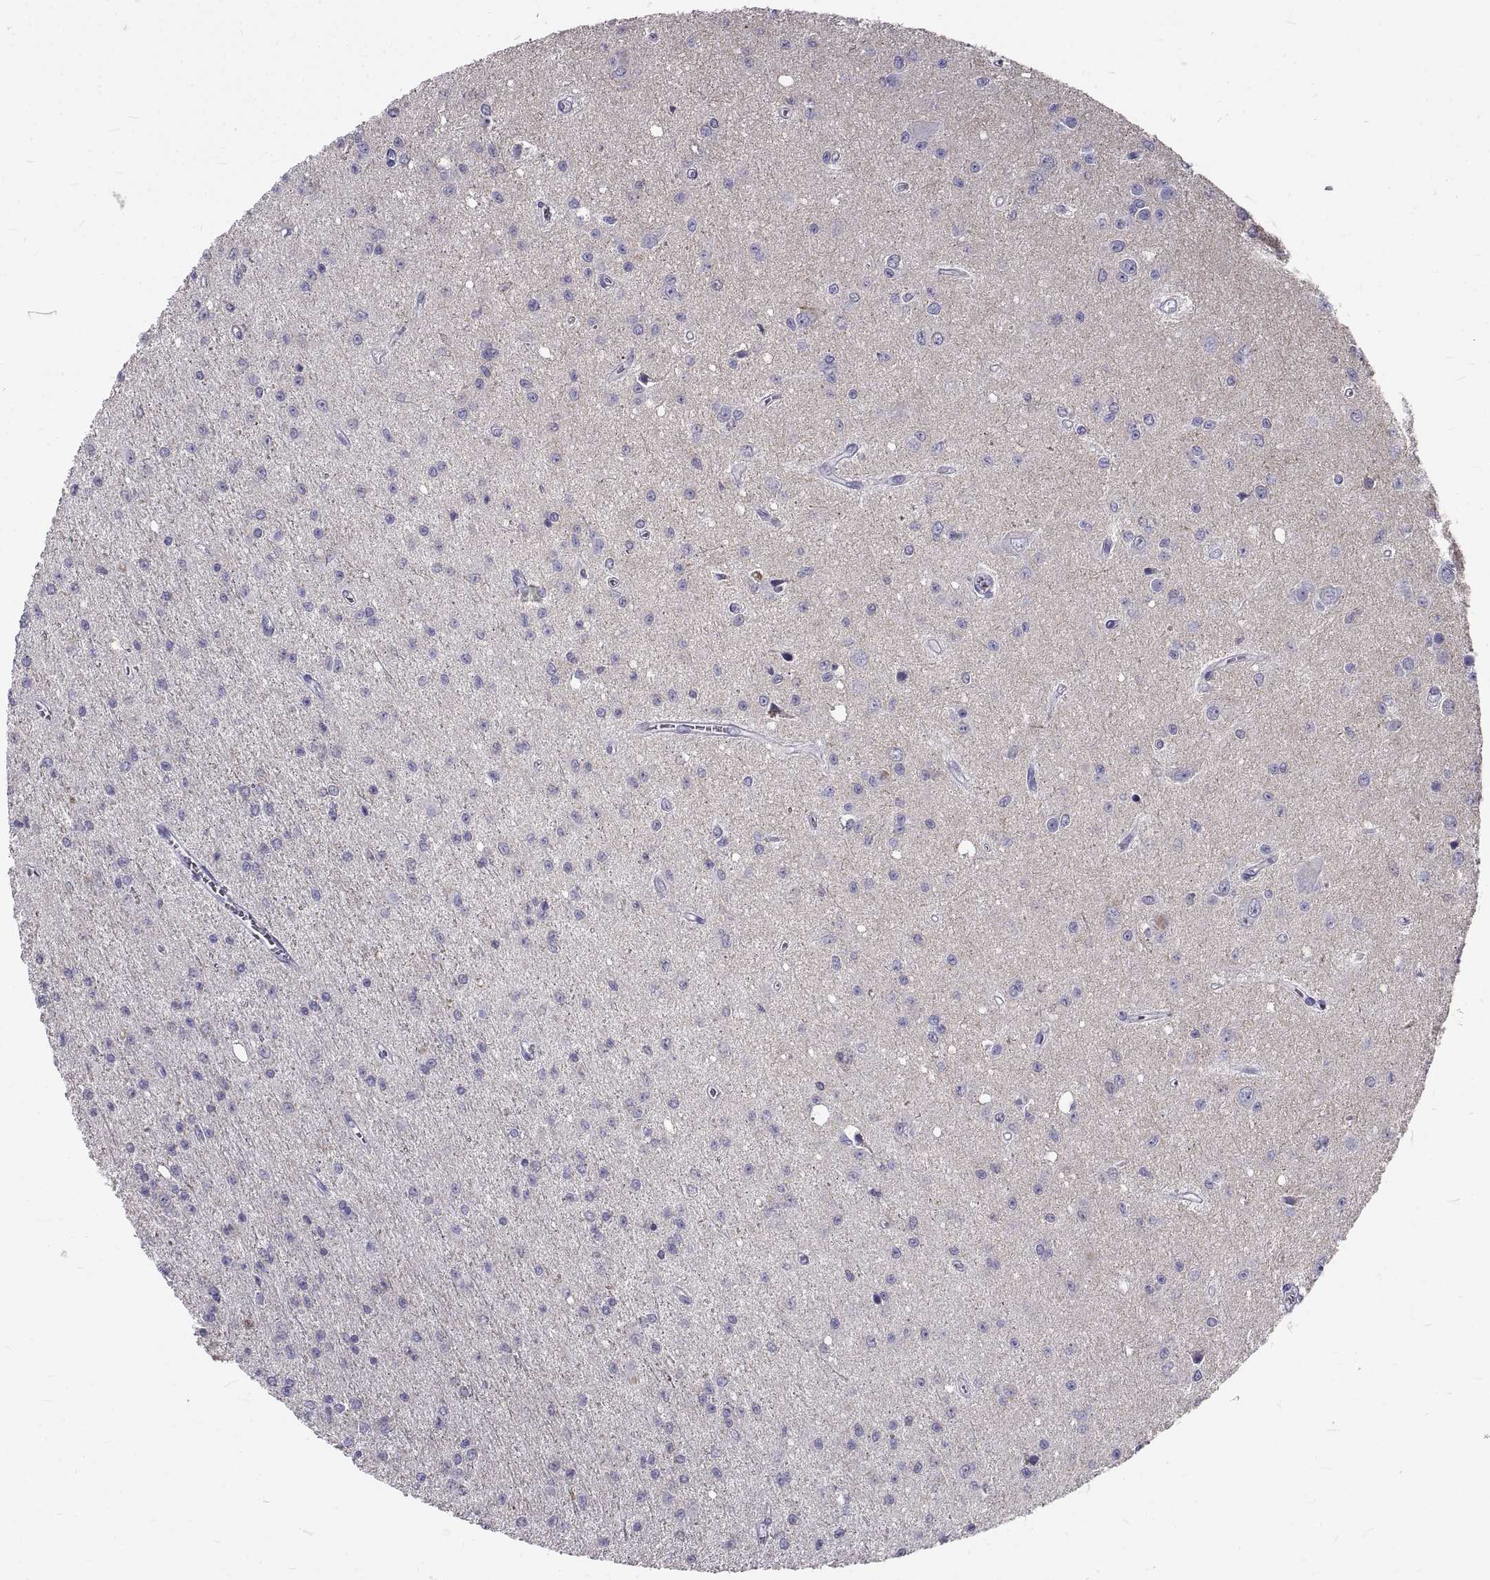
{"staining": {"intensity": "negative", "quantity": "none", "location": "none"}, "tissue": "glioma", "cell_type": "Tumor cells", "image_type": "cancer", "snomed": [{"axis": "morphology", "description": "Glioma, malignant, Low grade"}, {"axis": "topography", "description": "Brain"}], "caption": "High power microscopy image of an immunohistochemistry image of glioma, revealing no significant positivity in tumor cells. (DAB (3,3'-diaminobenzidine) immunohistochemistry (IHC) with hematoxylin counter stain).", "gene": "GNG12", "patient": {"sex": "female", "age": 45}}